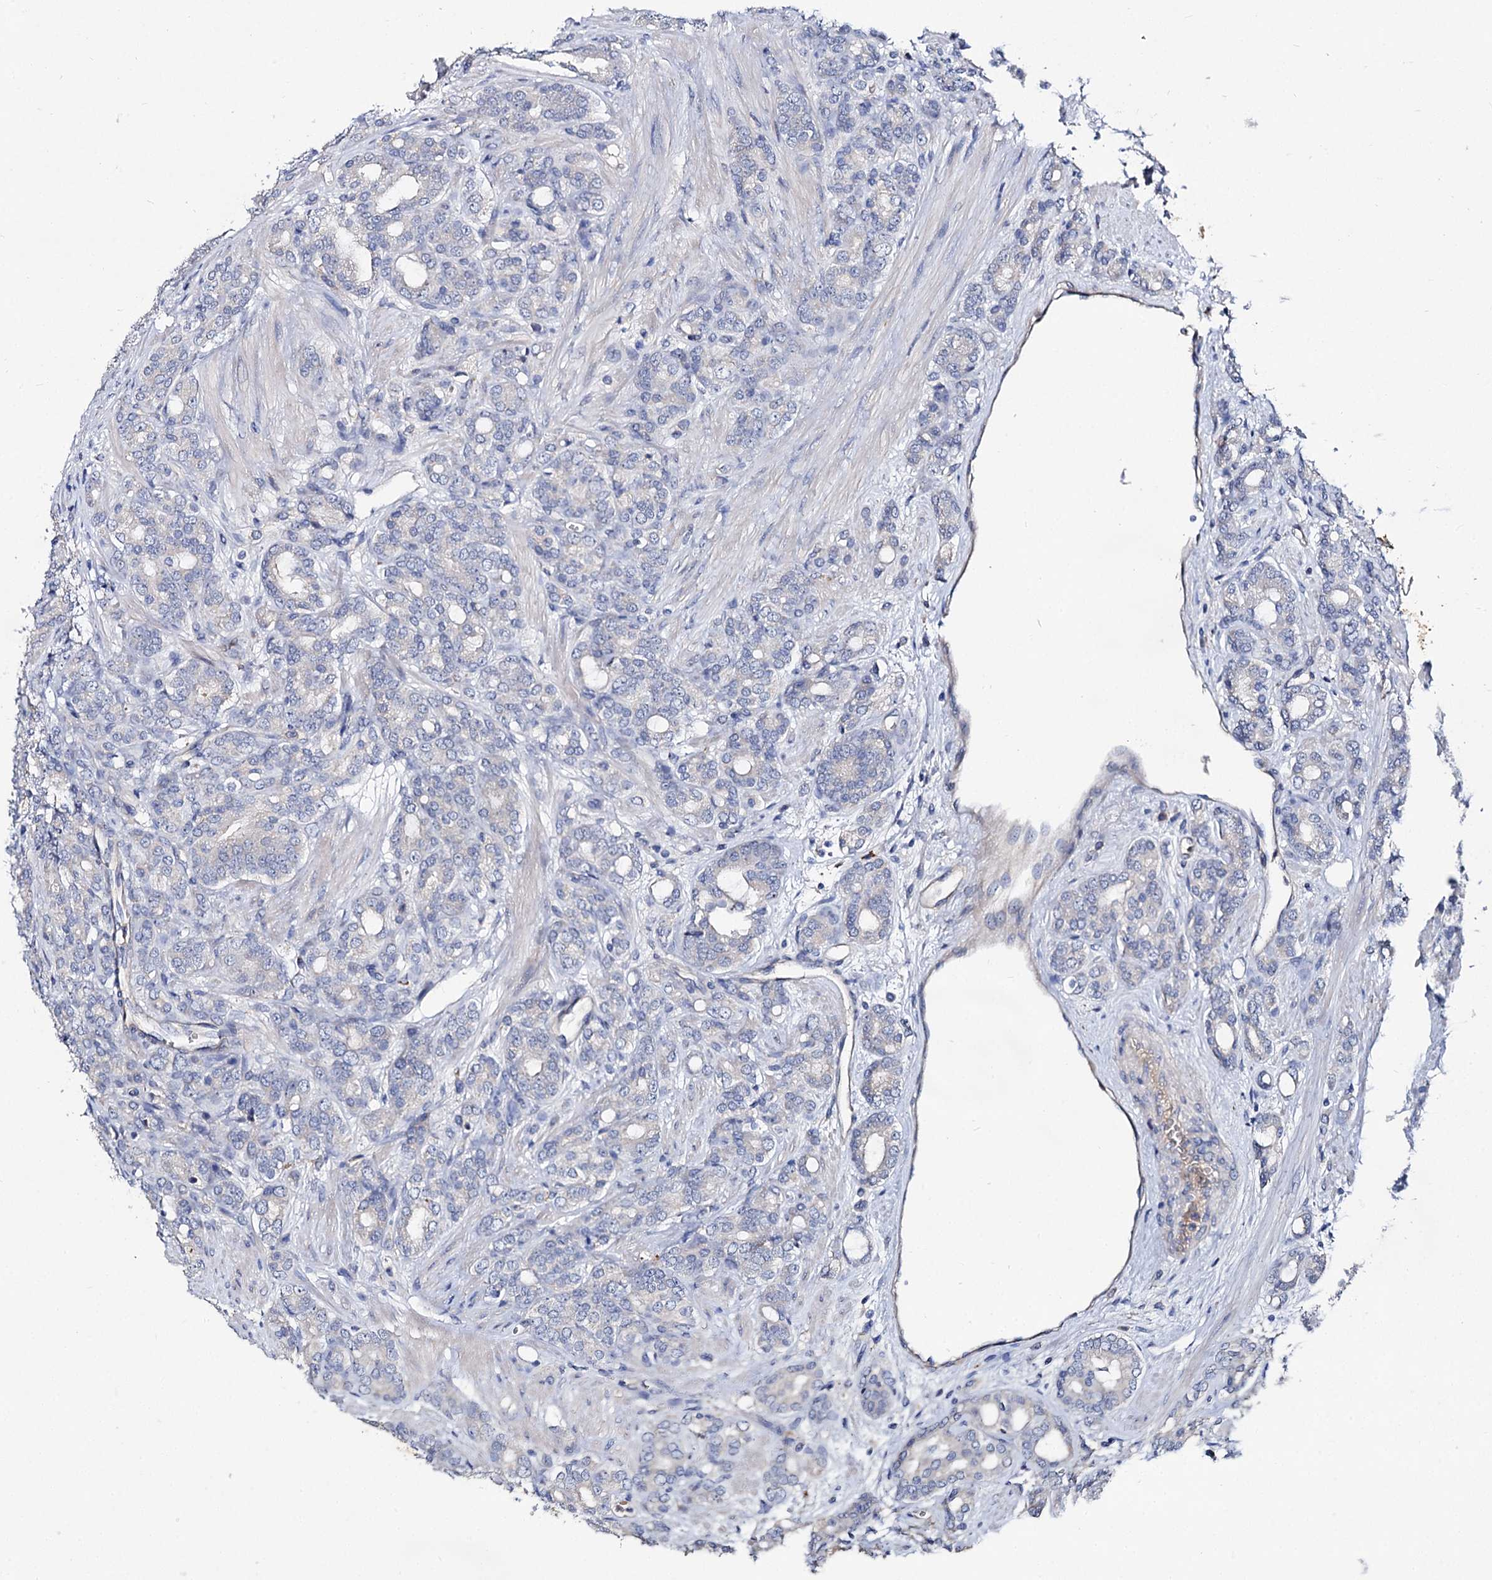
{"staining": {"intensity": "negative", "quantity": "none", "location": "none"}, "tissue": "prostate cancer", "cell_type": "Tumor cells", "image_type": "cancer", "snomed": [{"axis": "morphology", "description": "Adenocarcinoma, High grade"}, {"axis": "topography", "description": "Prostate"}], "caption": "Prostate cancer was stained to show a protein in brown. There is no significant positivity in tumor cells. Nuclei are stained in blue.", "gene": "HVCN1", "patient": {"sex": "male", "age": 62}}